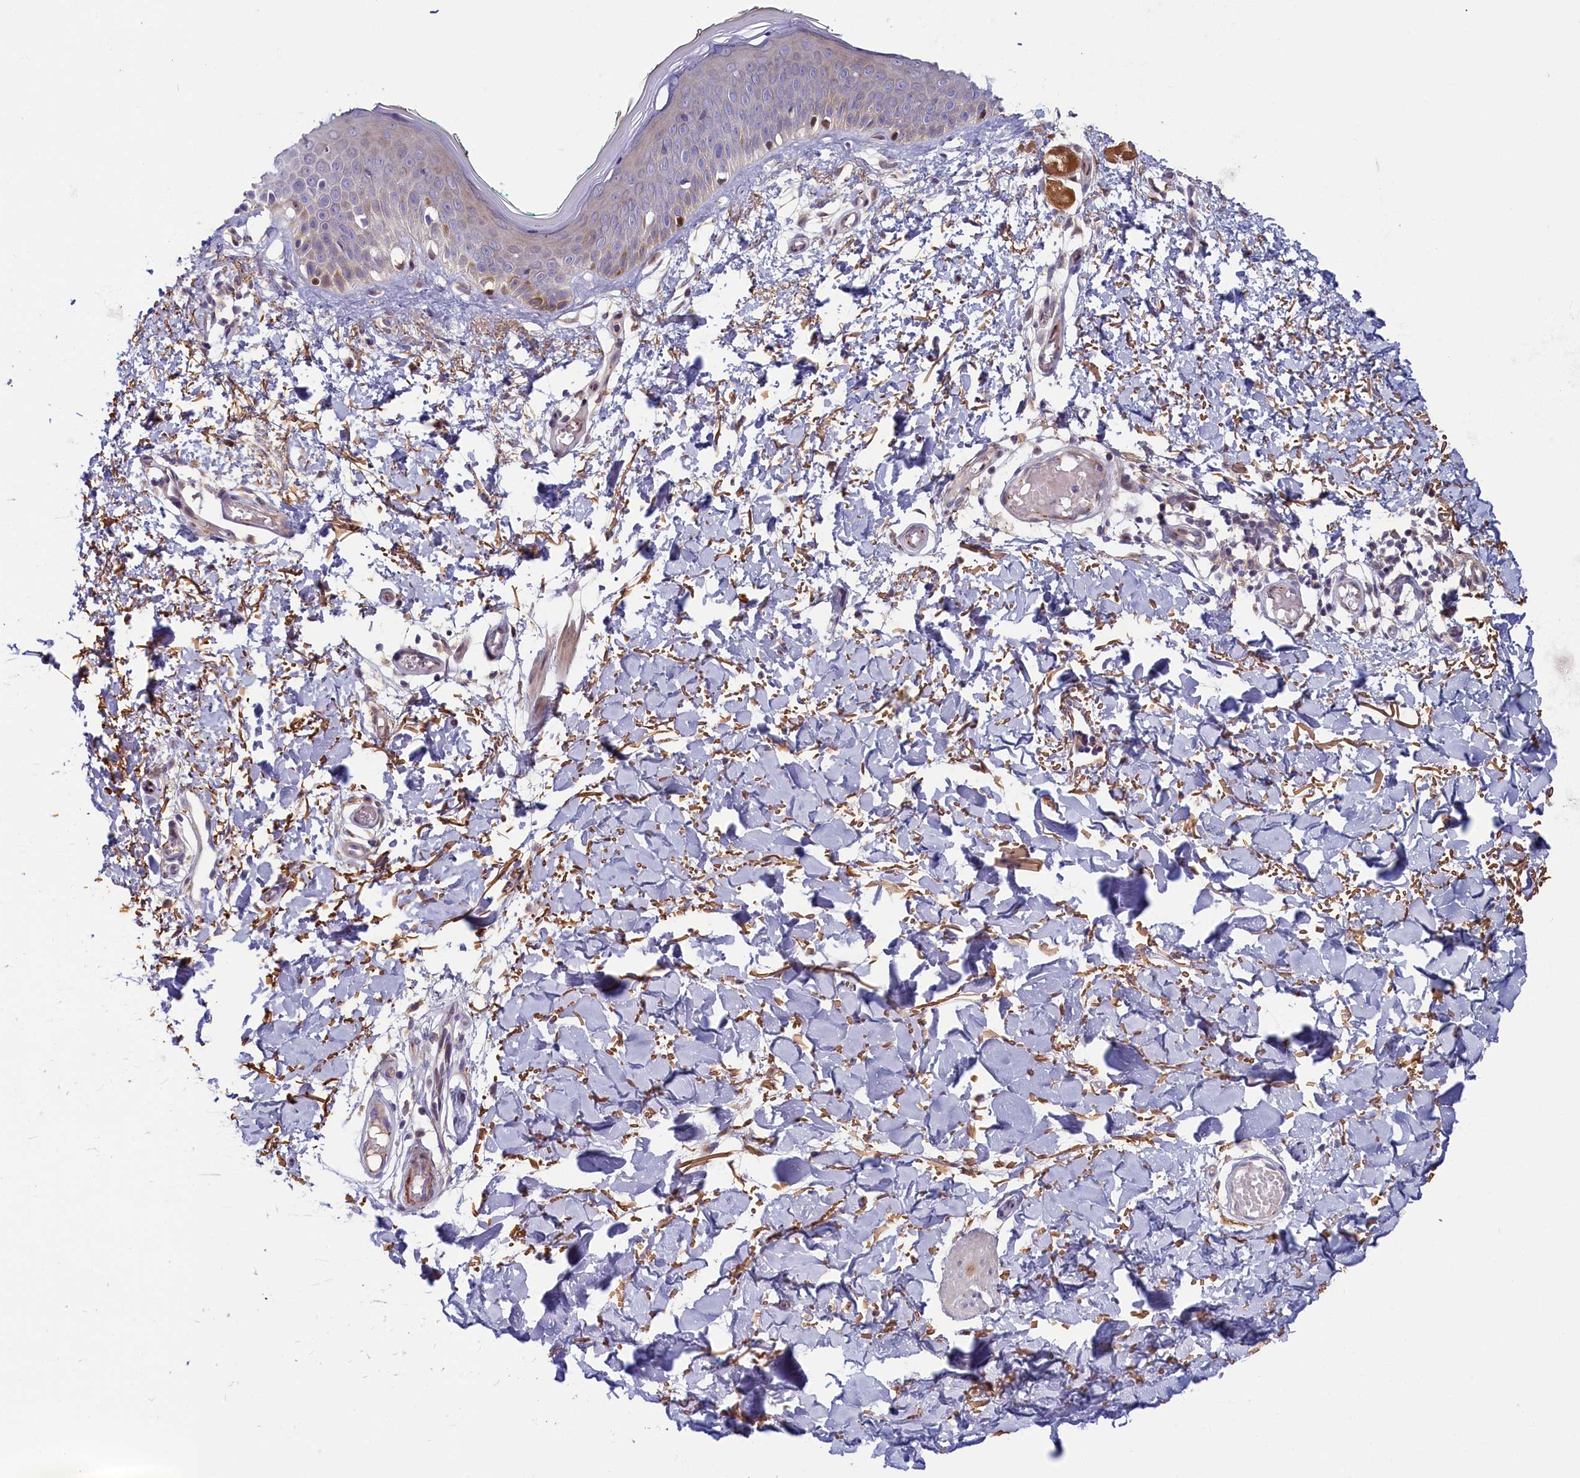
{"staining": {"intensity": "moderate", "quantity": "25%-75%", "location": "cytoplasmic/membranous"}, "tissue": "skin", "cell_type": "Fibroblasts", "image_type": "normal", "snomed": [{"axis": "morphology", "description": "Normal tissue, NOS"}, {"axis": "topography", "description": "Skin"}], "caption": "Skin stained for a protein exhibits moderate cytoplasmic/membranous positivity in fibroblasts. The protein of interest is shown in brown color, while the nuclei are stained blue.", "gene": "CHST12", "patient": {"sex": "male", "age": 62}}